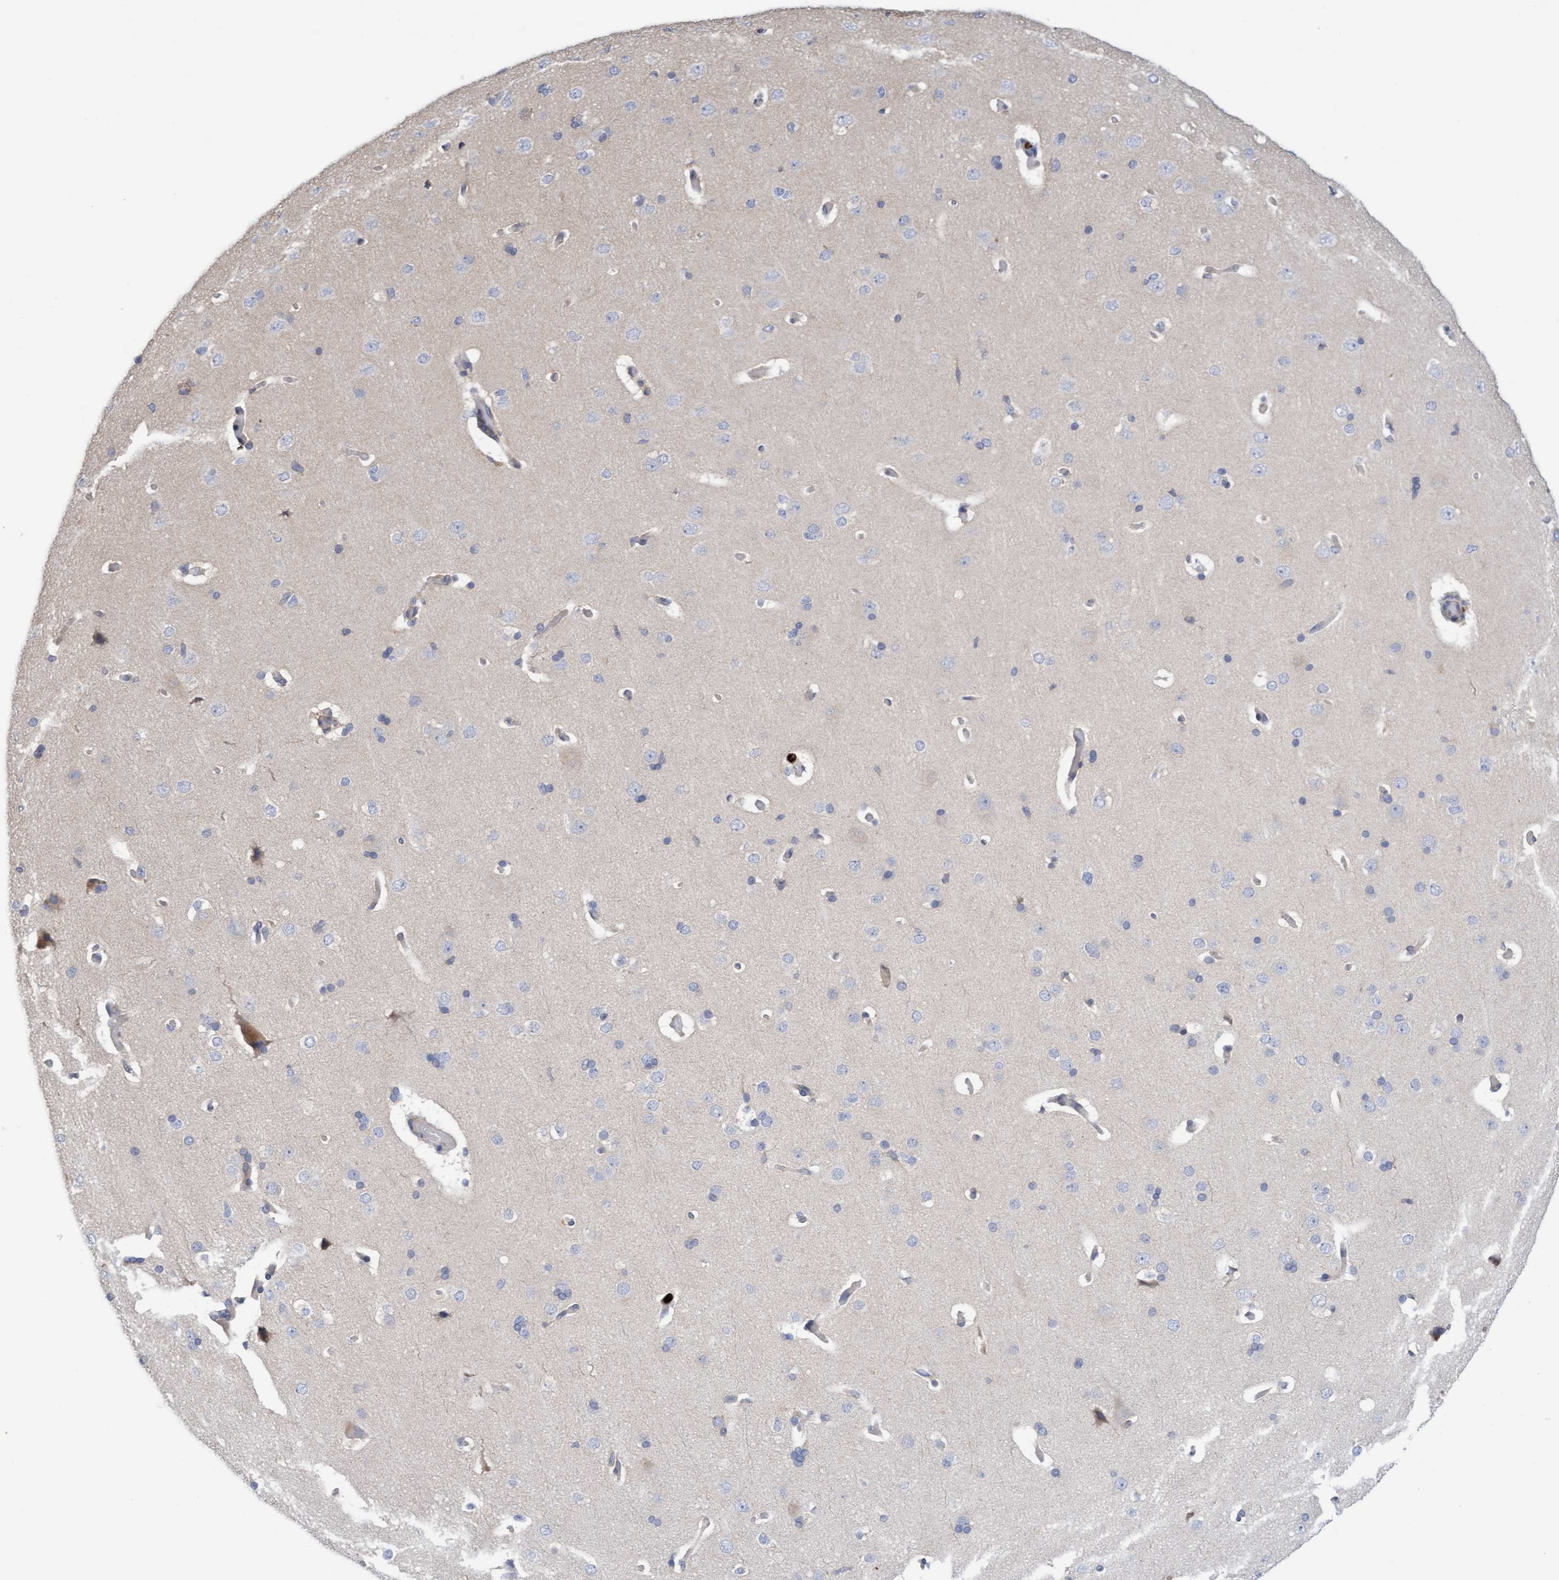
{"staining": {"intensity": "weak", "quantity": "<25%", "location": "cytoplasmic/membranous"}, "tissue": "cerebral cortex", "cell_type": "Endothelial cells", "image_type": "normal", "snomed": [{"axis": "morphology", "description": "Normal tissue, NOS"}, {"axis": "topography", "description": "Cerebral cortex"}], "caption": "Photomicrograph shows no significant protein expression in endothelial cells of normal cerebral cortex.", "gene": "MMP8", "patient": {"sex": "male", "age": 62}}